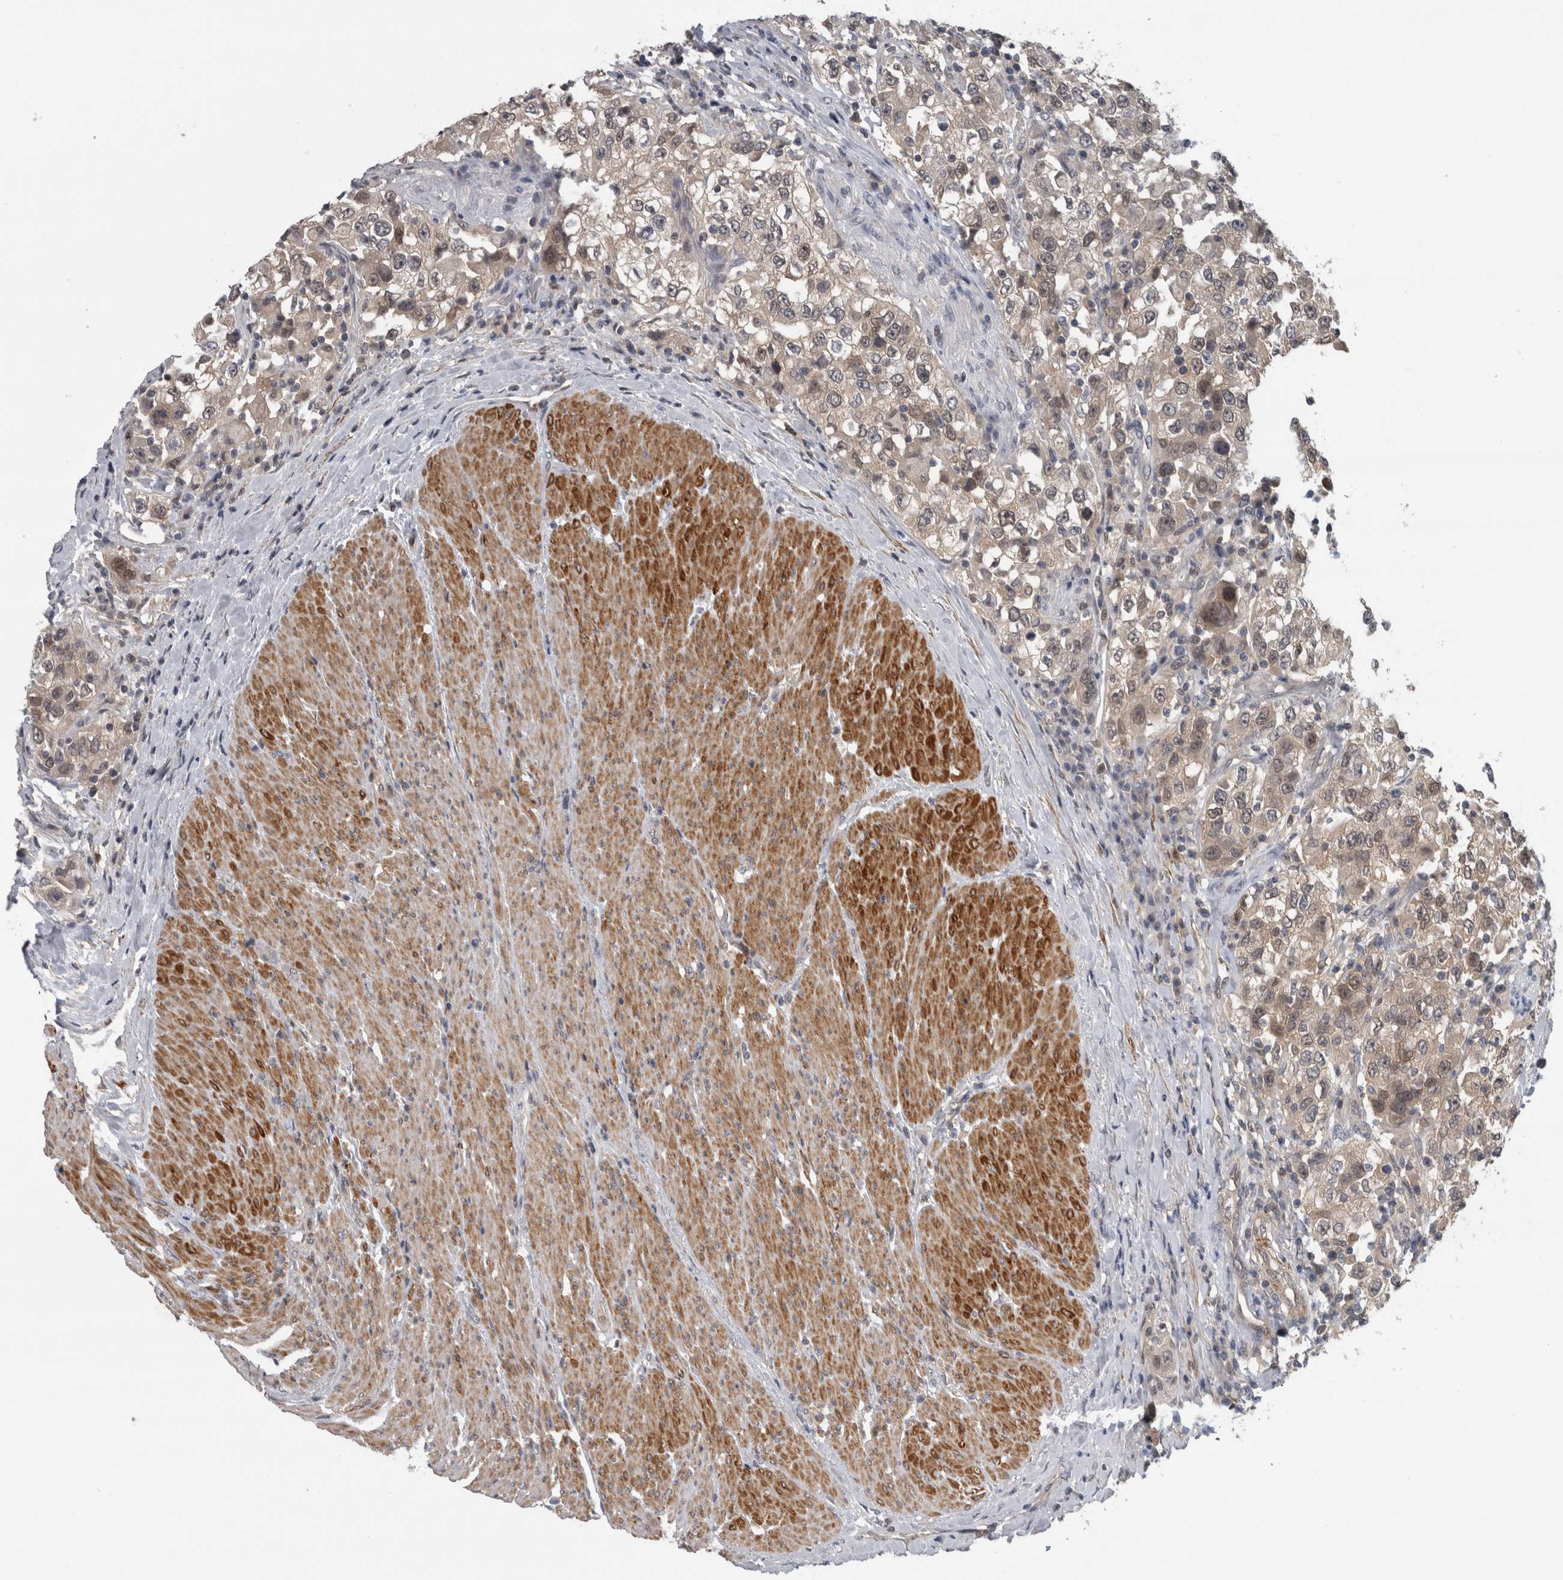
{"staining": {"intensity": "weak", "quantity": "<25%", "location": "cytoplasmic/membranous"}, "tissue": "urothelial cancer", "cell_type": "Tumor cells", "image_type": "cancer", "snomed": [{"axis": "morphology", "description": "Urothelial carcinoma, High grade"}, {"axis": "topography", "description": "Urinary bladder"}], "caption": "Histopathology image shows no protein staining in tumor cells of urothelial carcinoma (high-grade) tissue. Nuclei are stained in blue.", "gene": "NAPRT", "patient": {"sex": "female", "age": 80}}